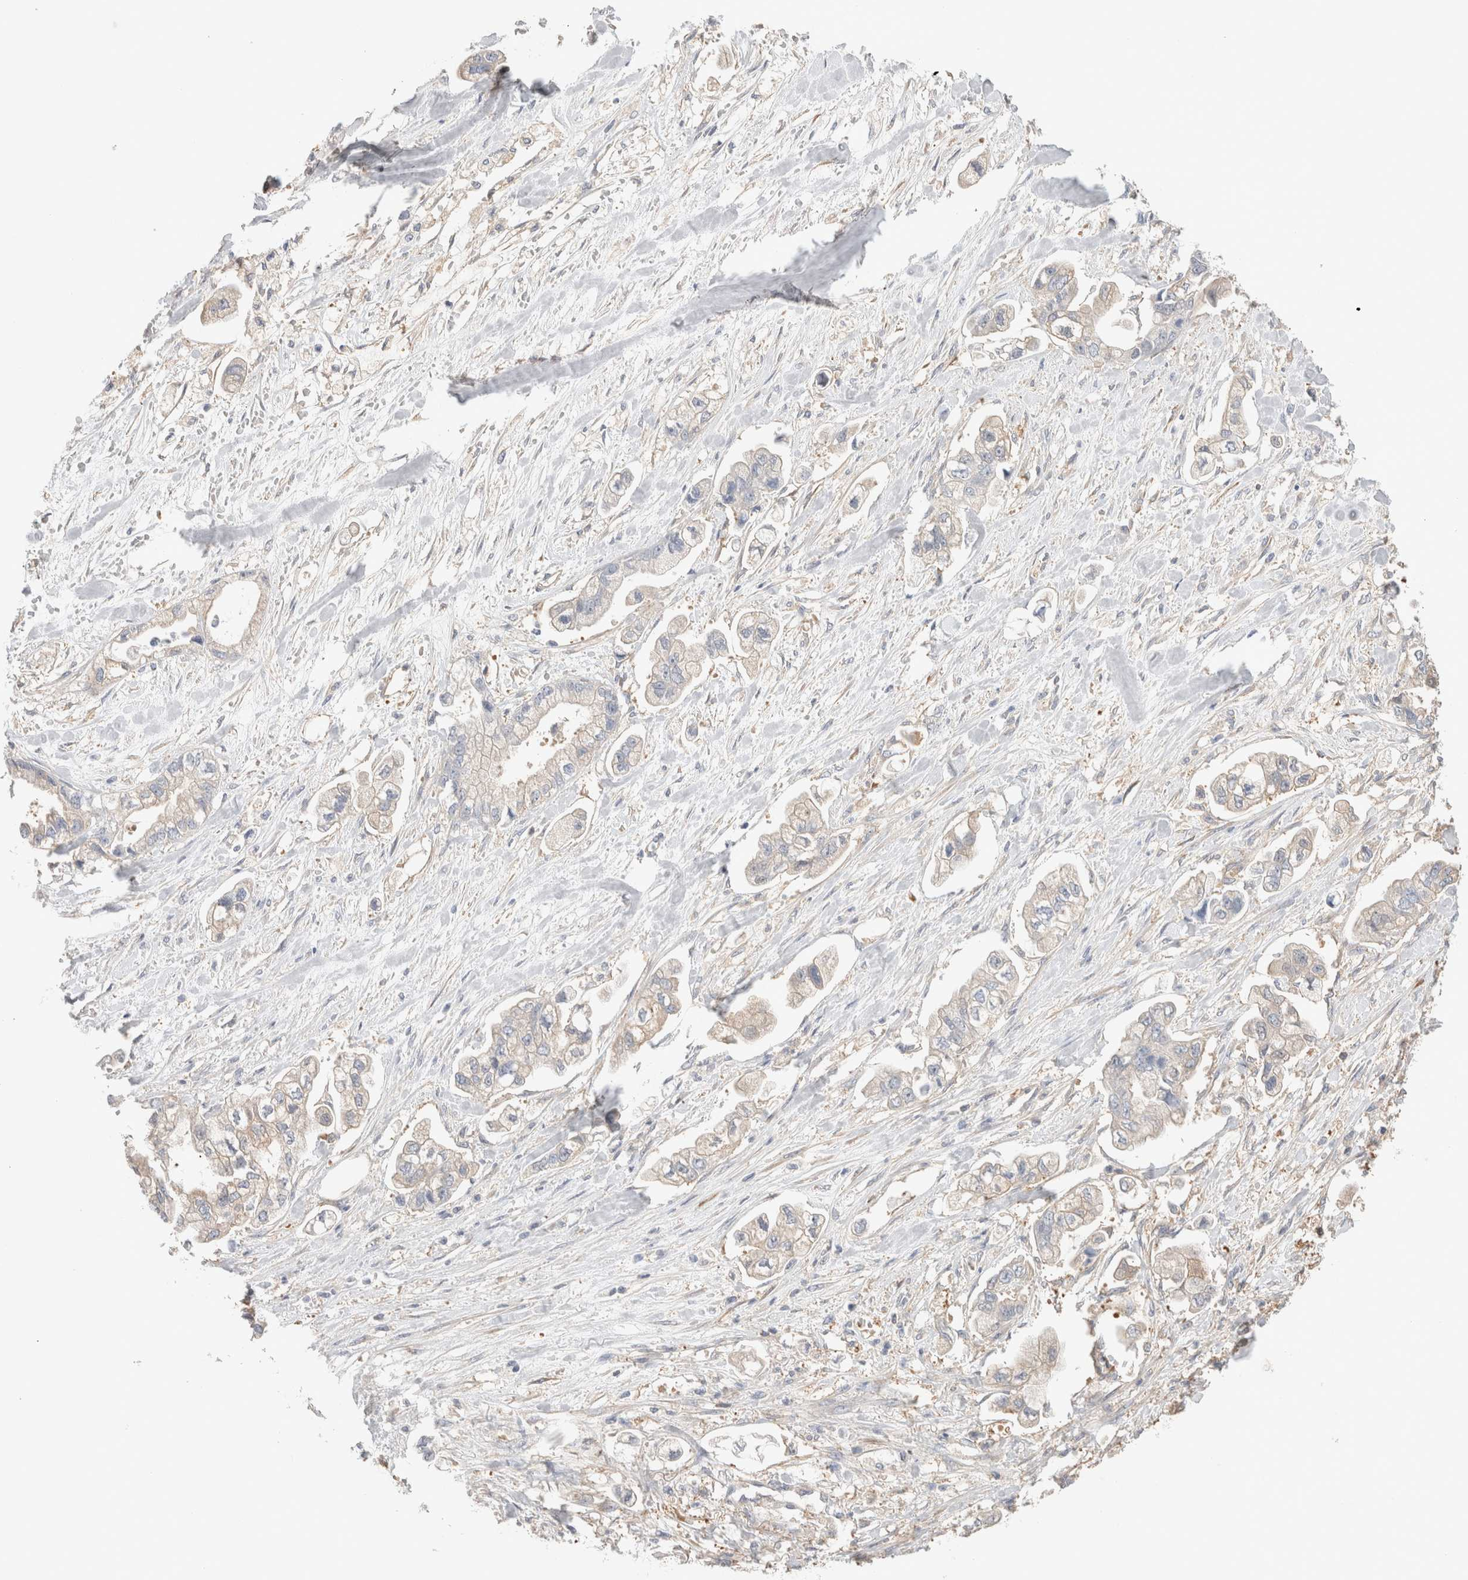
{"staining": {"intensity": "weak", "quantity": "<25%", "location": "cytoplasmic/membranous"}, "tissue": "stomach cancer", "cell_type": "Tumor cells", "image_type": "cancer", "snomed": [{"axis": "morphology", "description": "Normal tissue, NOS"}, {"axis": "morphology", "description": "Adenocarcinoma, NOS"}, {"axis": "topography", "description": "Stomach"}], "caption": "The image exhibits no staining of tumor cells in adenocarcinoma (stomach).", "gene": "CAPN2", "patient": {"sex": "male", "age": 62}}